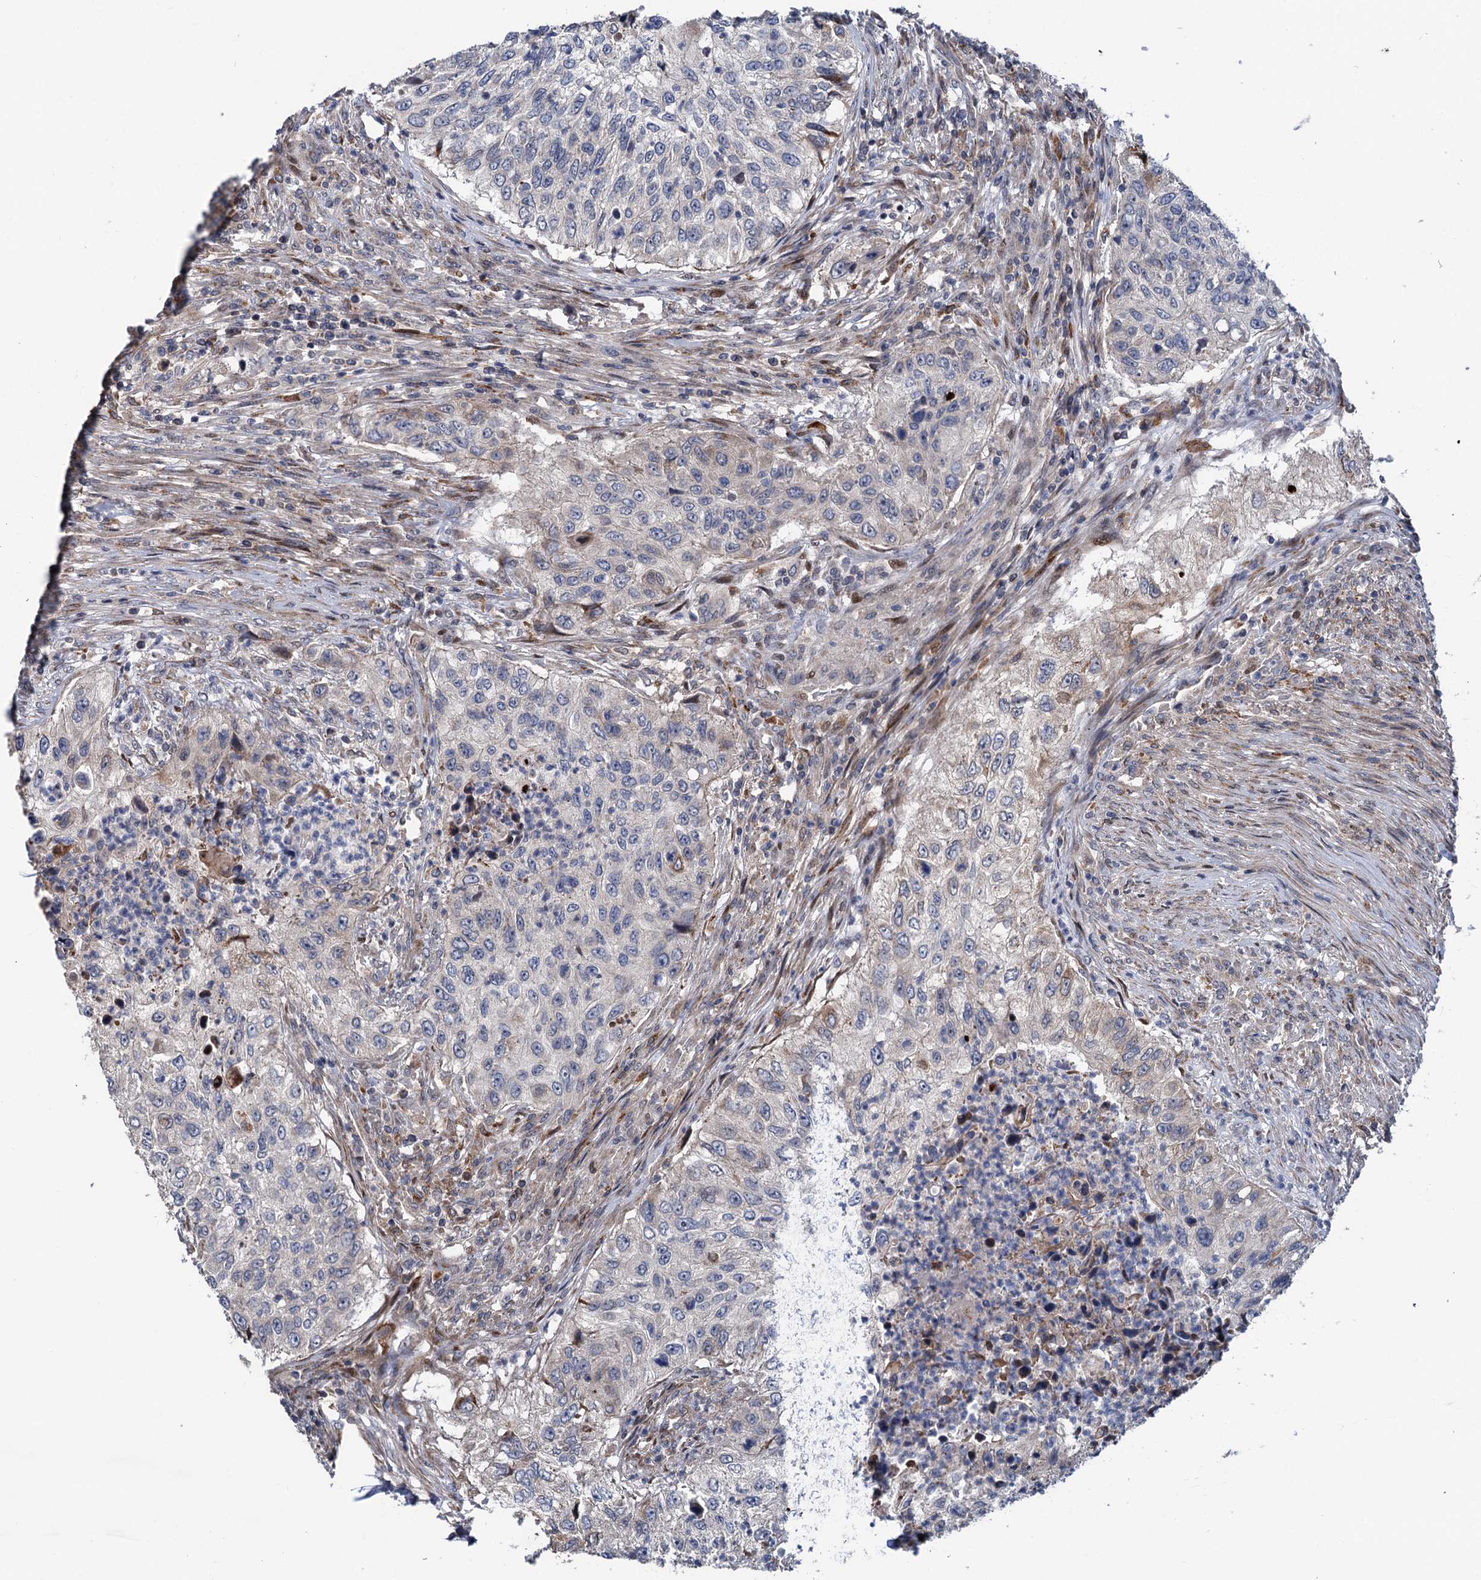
{"staining": {"intensity": "negative", "quantity": "none", "location": "none"}, "tissue": "urothelial cancer", "cell_type": "Tumor cells", "image_type": "cancer", "snomed": [{"axis": "morphology", "description": "Urothelial carcinoma, High grade"}, {"axis": "topography", "description": "Urinary bladder"}], "caption": "Protein analysis of urothelial carcinoma (high-grade) displays no significant staining in tumor cells.", "gene": "UBR1", "patient": {"sex": "female", "age": 60}}